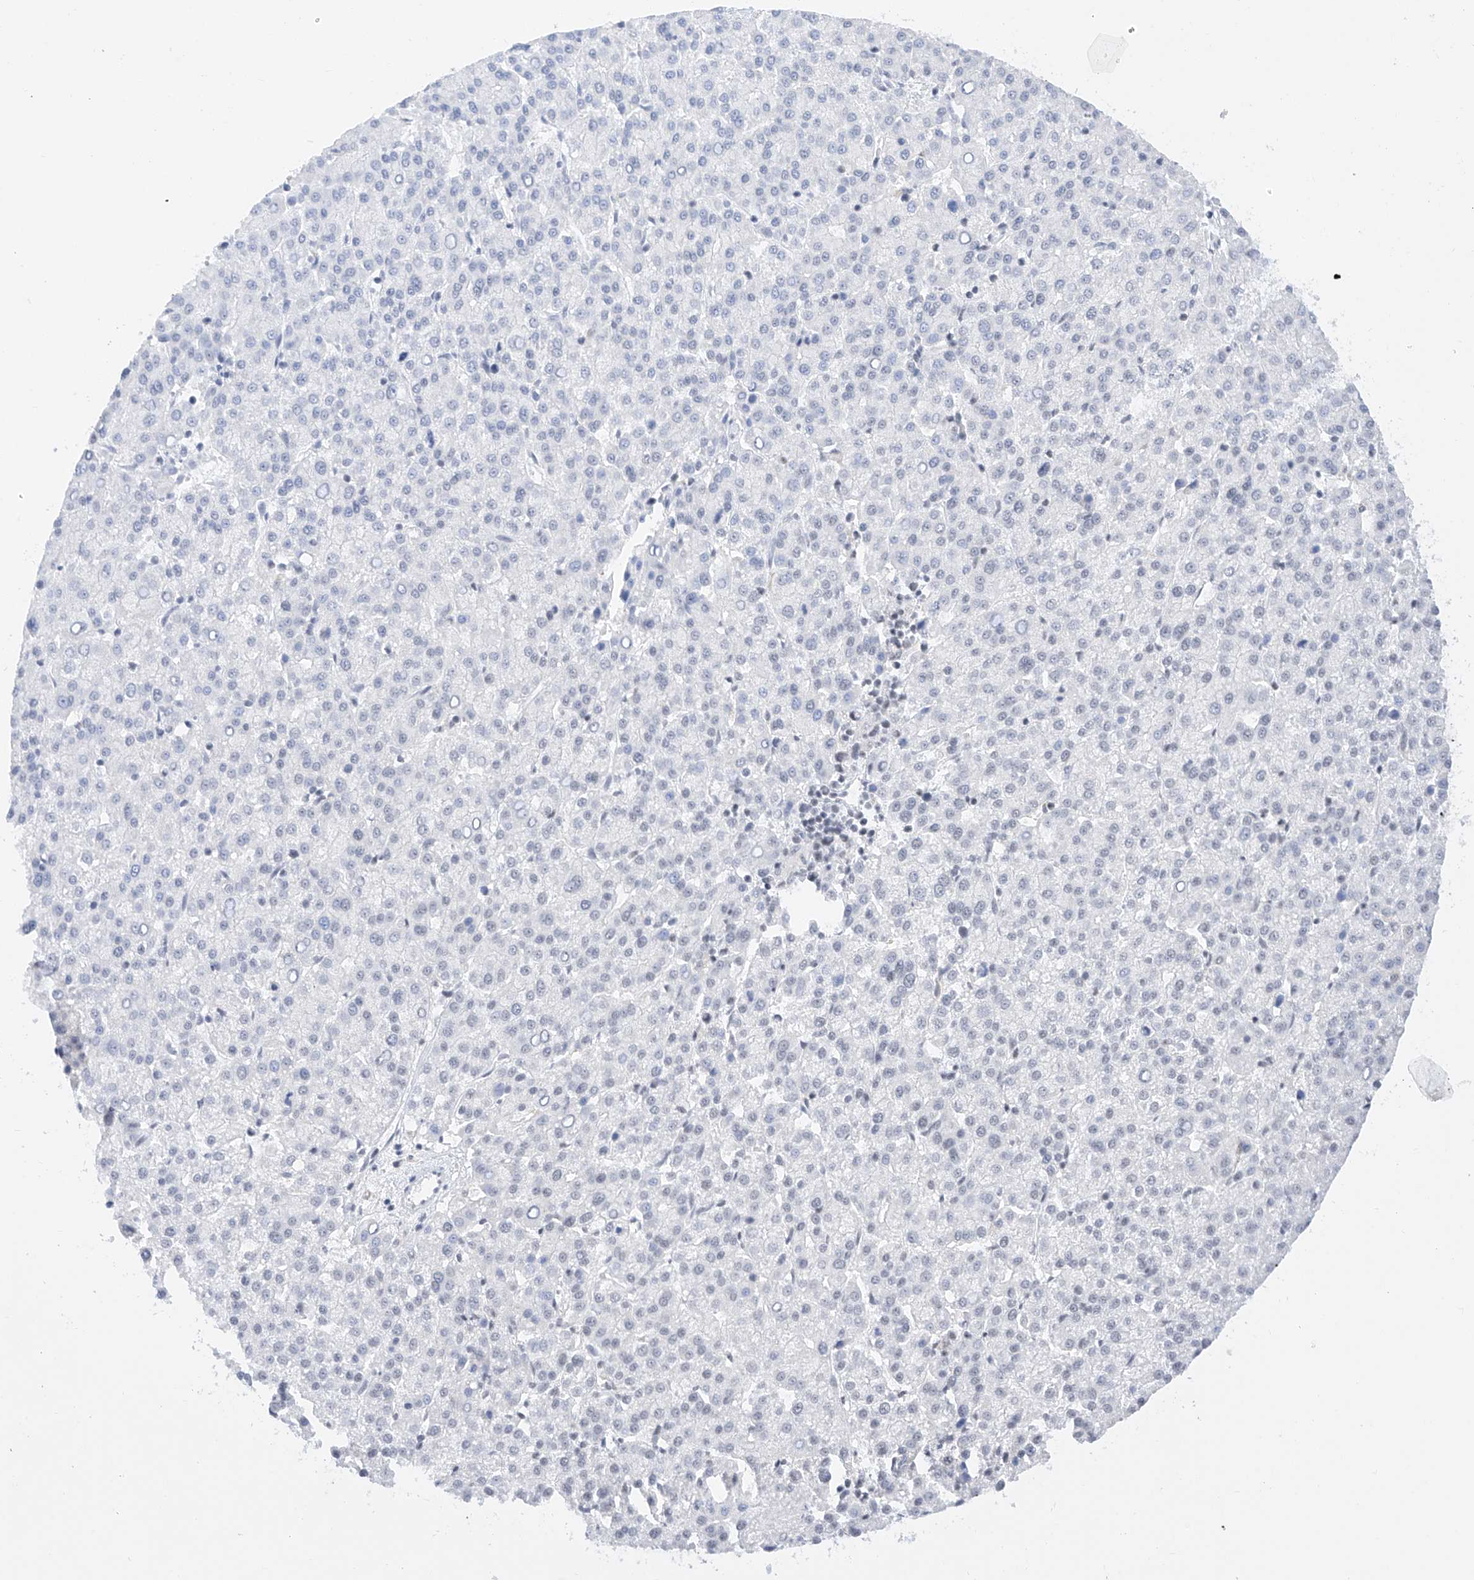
{"staining": {"intensity": "negative", "quantity": "none", "location": "none"}, "tissue": "liver cancer", "cell_type": "Tumor cells", "image_type": "cancer", "snomed": [{"axis": "morphology", "description": "Carcinoma, Hepatocellular, NOS"}, {"axis": "topography", "description": "Liver"}], "caption": "A histopathology image of human liver hepatocellular carcinoma is negative for staining in tumor cells.", "gene": "NRF1", "patient": {"sex": "female", "age": 58}}